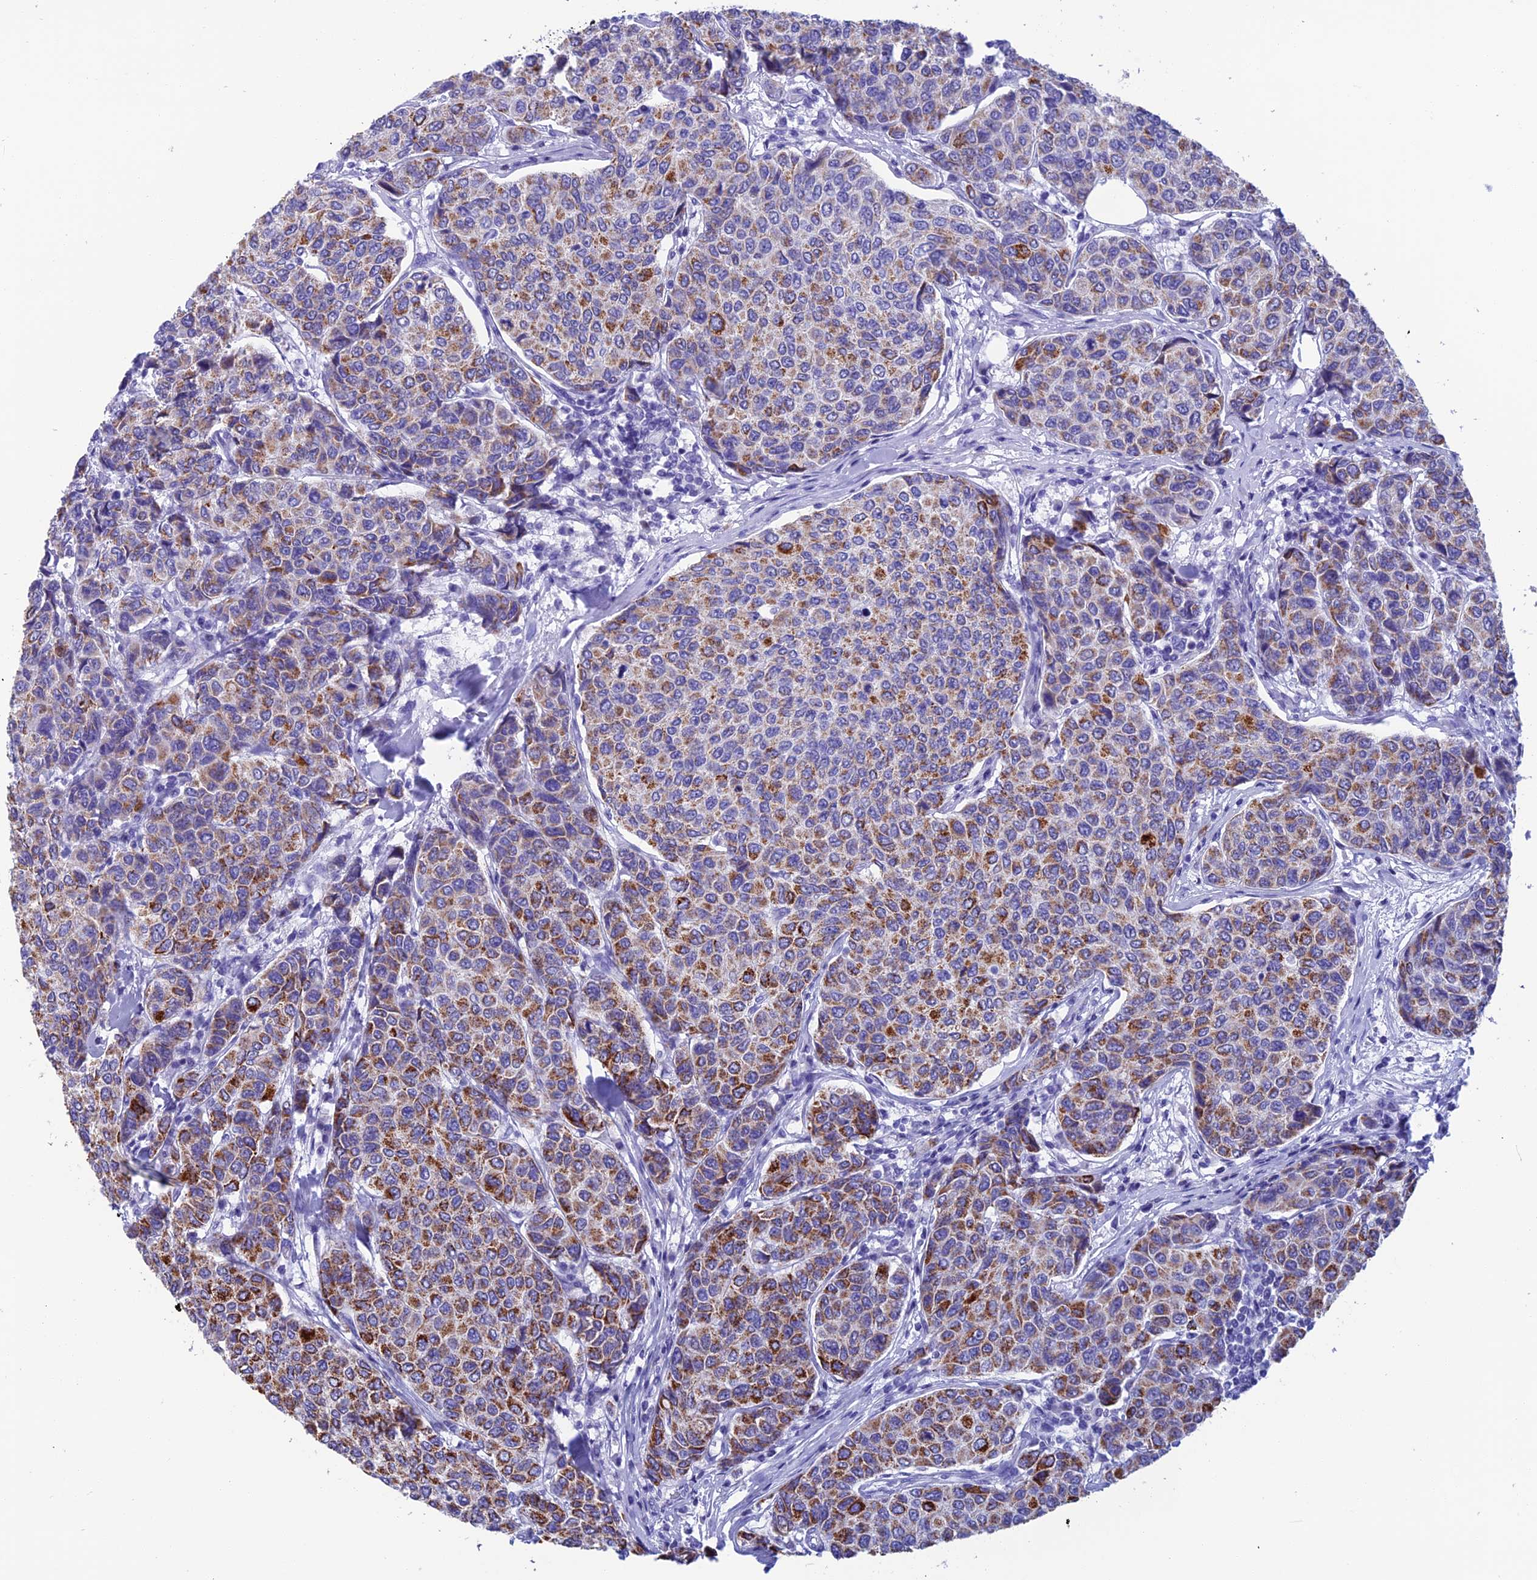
{"staining": {"intensity": "moderate", "quantity": "25%-75%", "location": "cytoplasmic/membranous"}, "tissue": "breast cancer", "cell_type": "Tumor cells", "image_type": "cancer", "snomed": [{"axis": "morphology", "description": "Duct carcinoma"}, {"axis": "topography", "description": "Breast"}], "caption": "Breast invasive ductal carcinoma tissue shows moderate cytoplasmic/membranous expression in about 25%-75% of tumor cells, visualized by immunohistochemistry.", "gene": "NXPE4", "patient": {"sex": "female", "age": 55}}